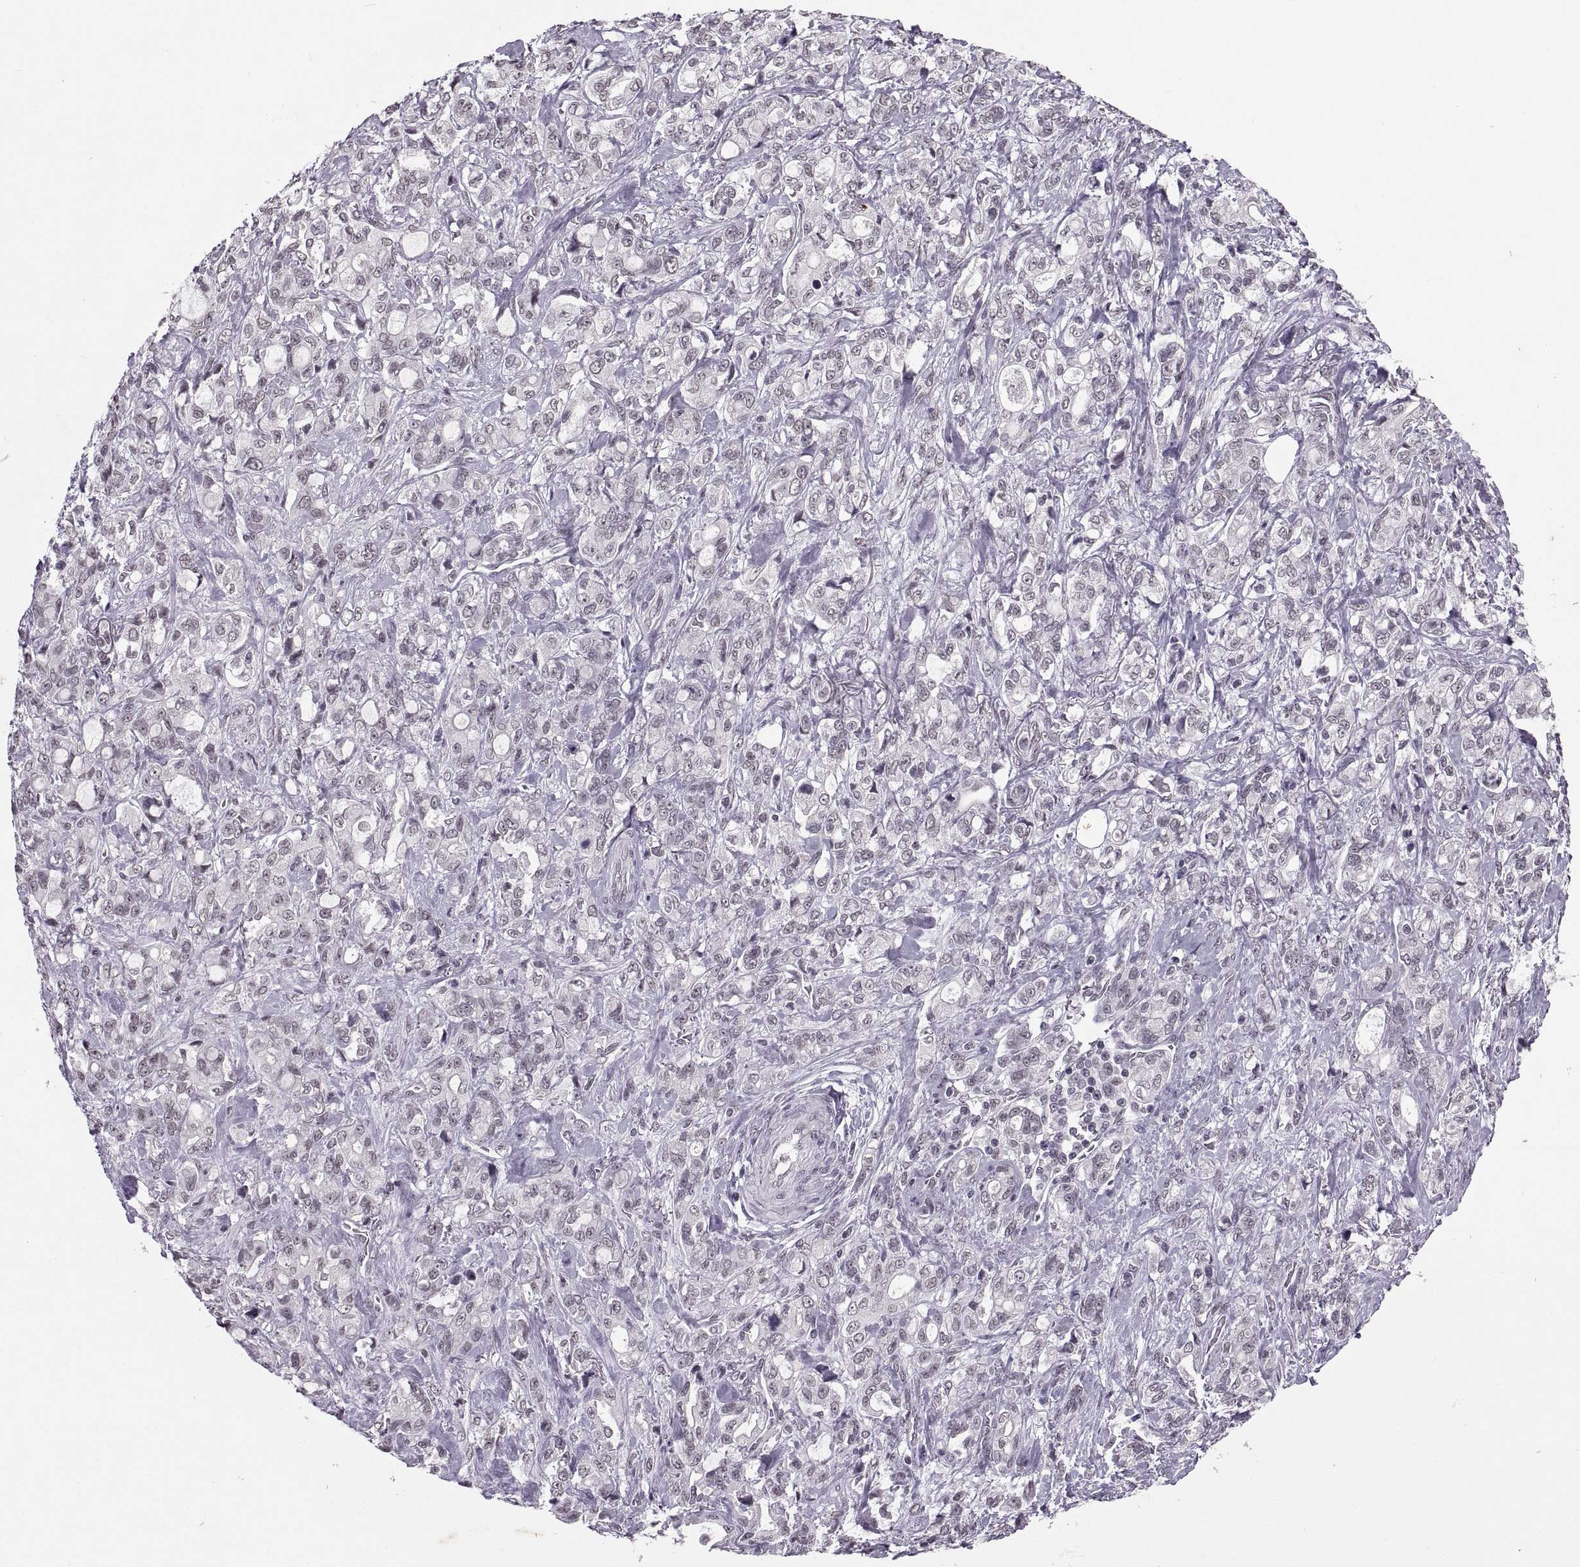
{"staining": {"intensity": "negative", "quantity": "none", "location": "none"}, "tissue": "stomach cancer", "cell_type": "Tumor cells", "image_type": "cancer", "snomed": [{"axis": "morphology", "description": "Adenocarcinoma, NOS"}, {"axis": "topography", "description": "Stomach"}], "caption": "Image shows no significant protein expression in tumor cells of stomach adenocarcinoma.", "gene": "OTP", "patient": {"sex": "male", "age": 63}}